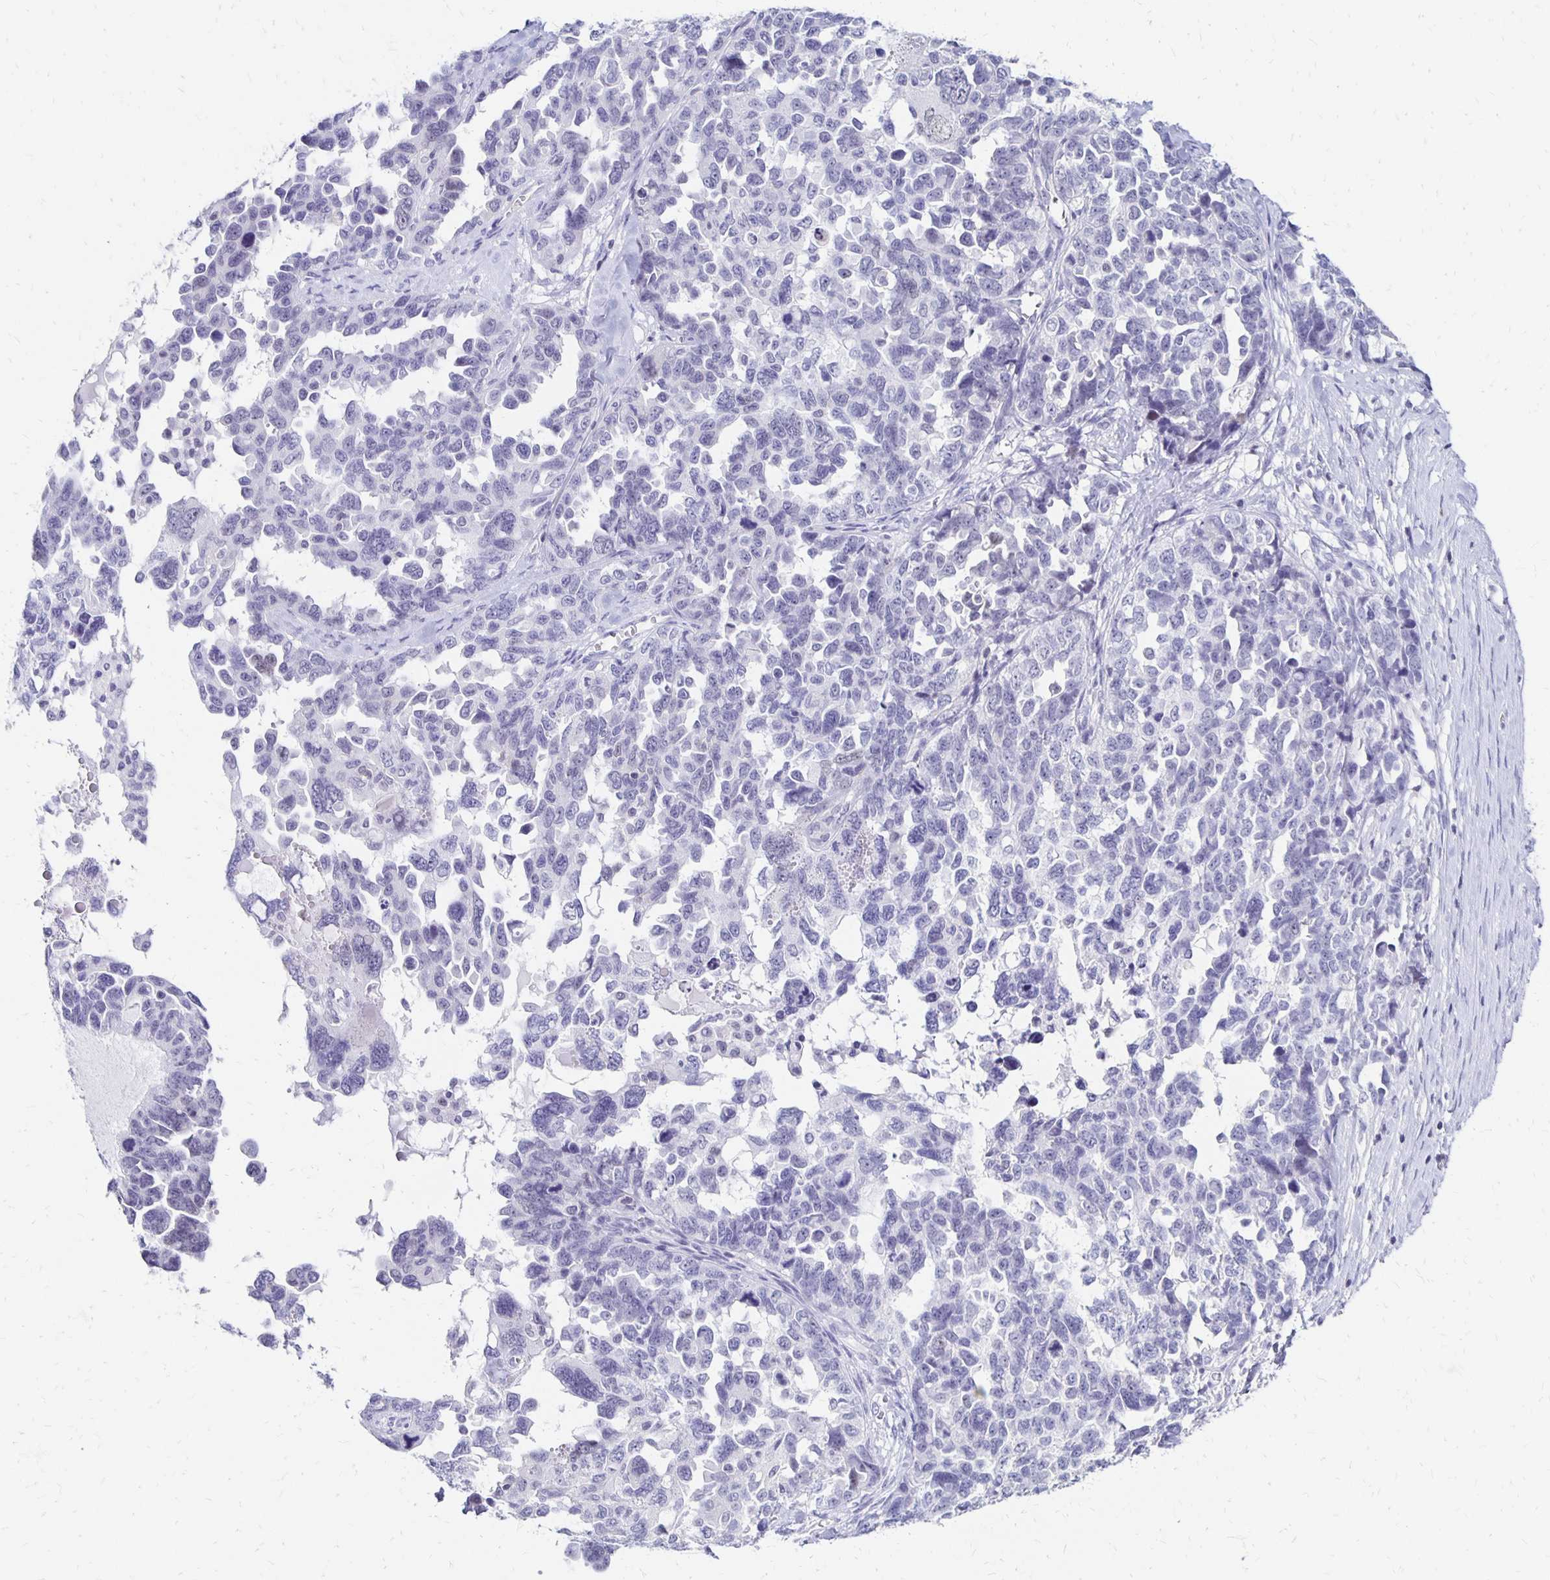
{"staining": {"intensity": "negative", "quantity": "none", "location": "none"}, "tissue": "ovarian cancer", "cell_type": "Tumor cells", "image_type": "cancer", "snomed": [{"axis": "morphology", "description": "Cystadenocarcinoma, serous, NOS"}, {"axis": "topography", "description": "Ovary"}], "caption": "Tumor cells show no significant protein staining in serous cystadenocarcinoma (ovarian).", "gene": "SYT2", "patient": {"sex": "female", "age": 69}}